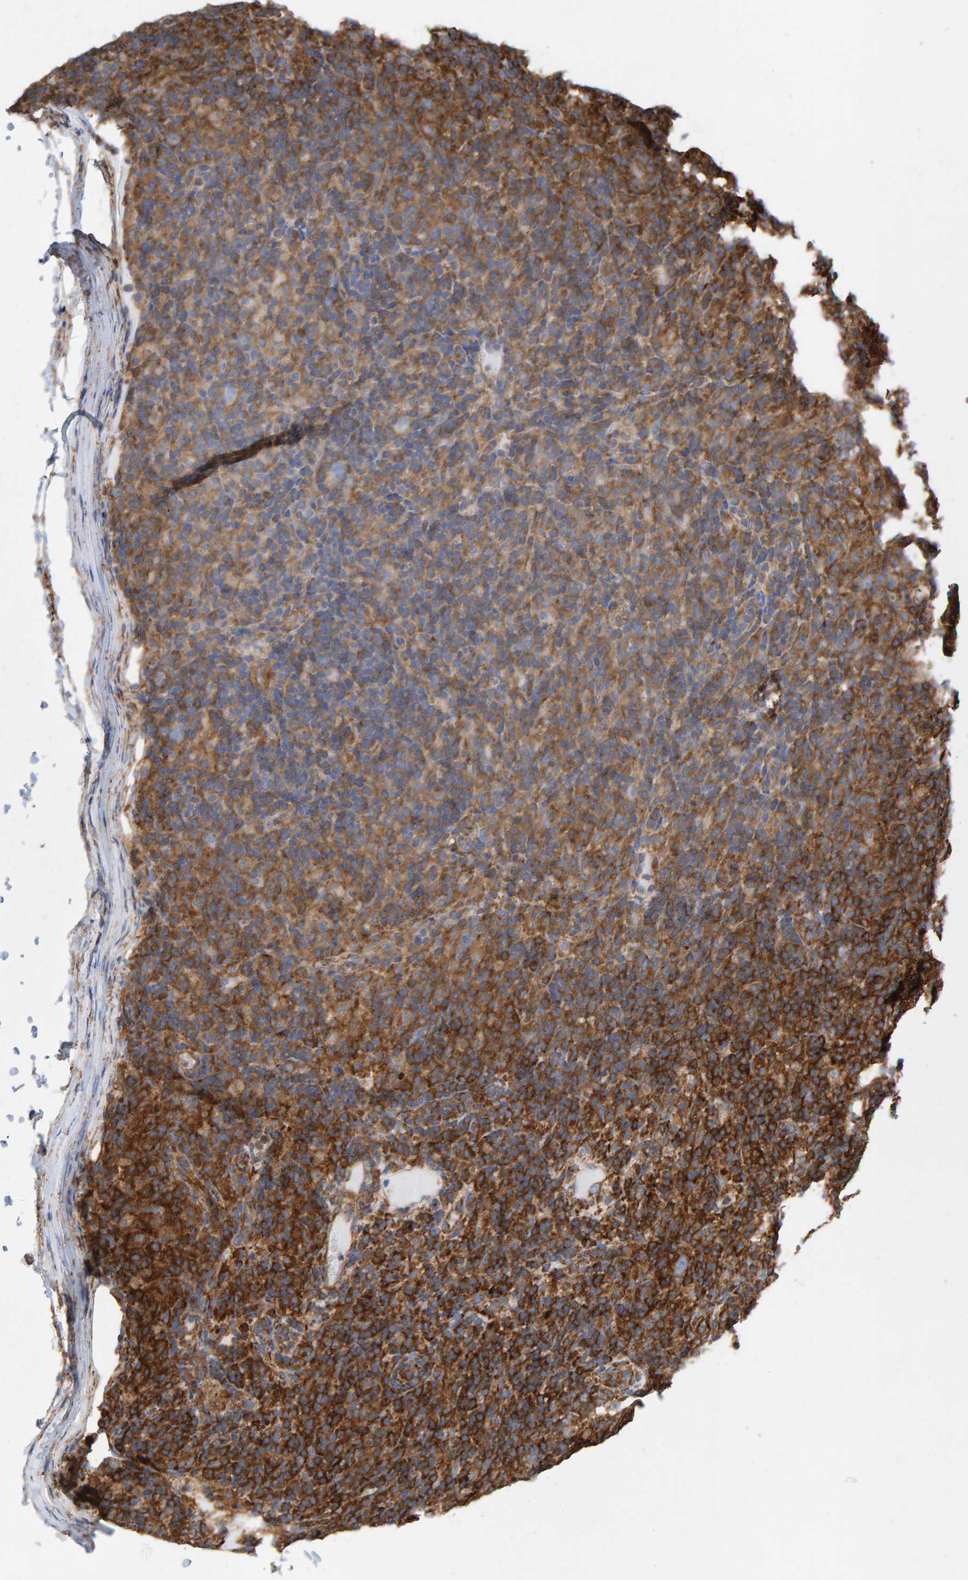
{"staining": {"intensity": "negative", "quantity": "none", "location": "none"}, "tissue": "lymphoma", "cell_type": "Tumor cells", "image_type": "cancer", "snomed": [{"axis": "morphology", "description": "Hodgkin's disease, NOS"}, {"axis": "topography", "description": "Lymph node"}], "caption": "The immunohistochemistry image has no significant expression in tumor cells of Hodgkin's disease tissue. (Brightfield microscopy of DAB IHC at high magnification).", "gene": "MVP", "patient": {"sex": "male", "age": 70}}